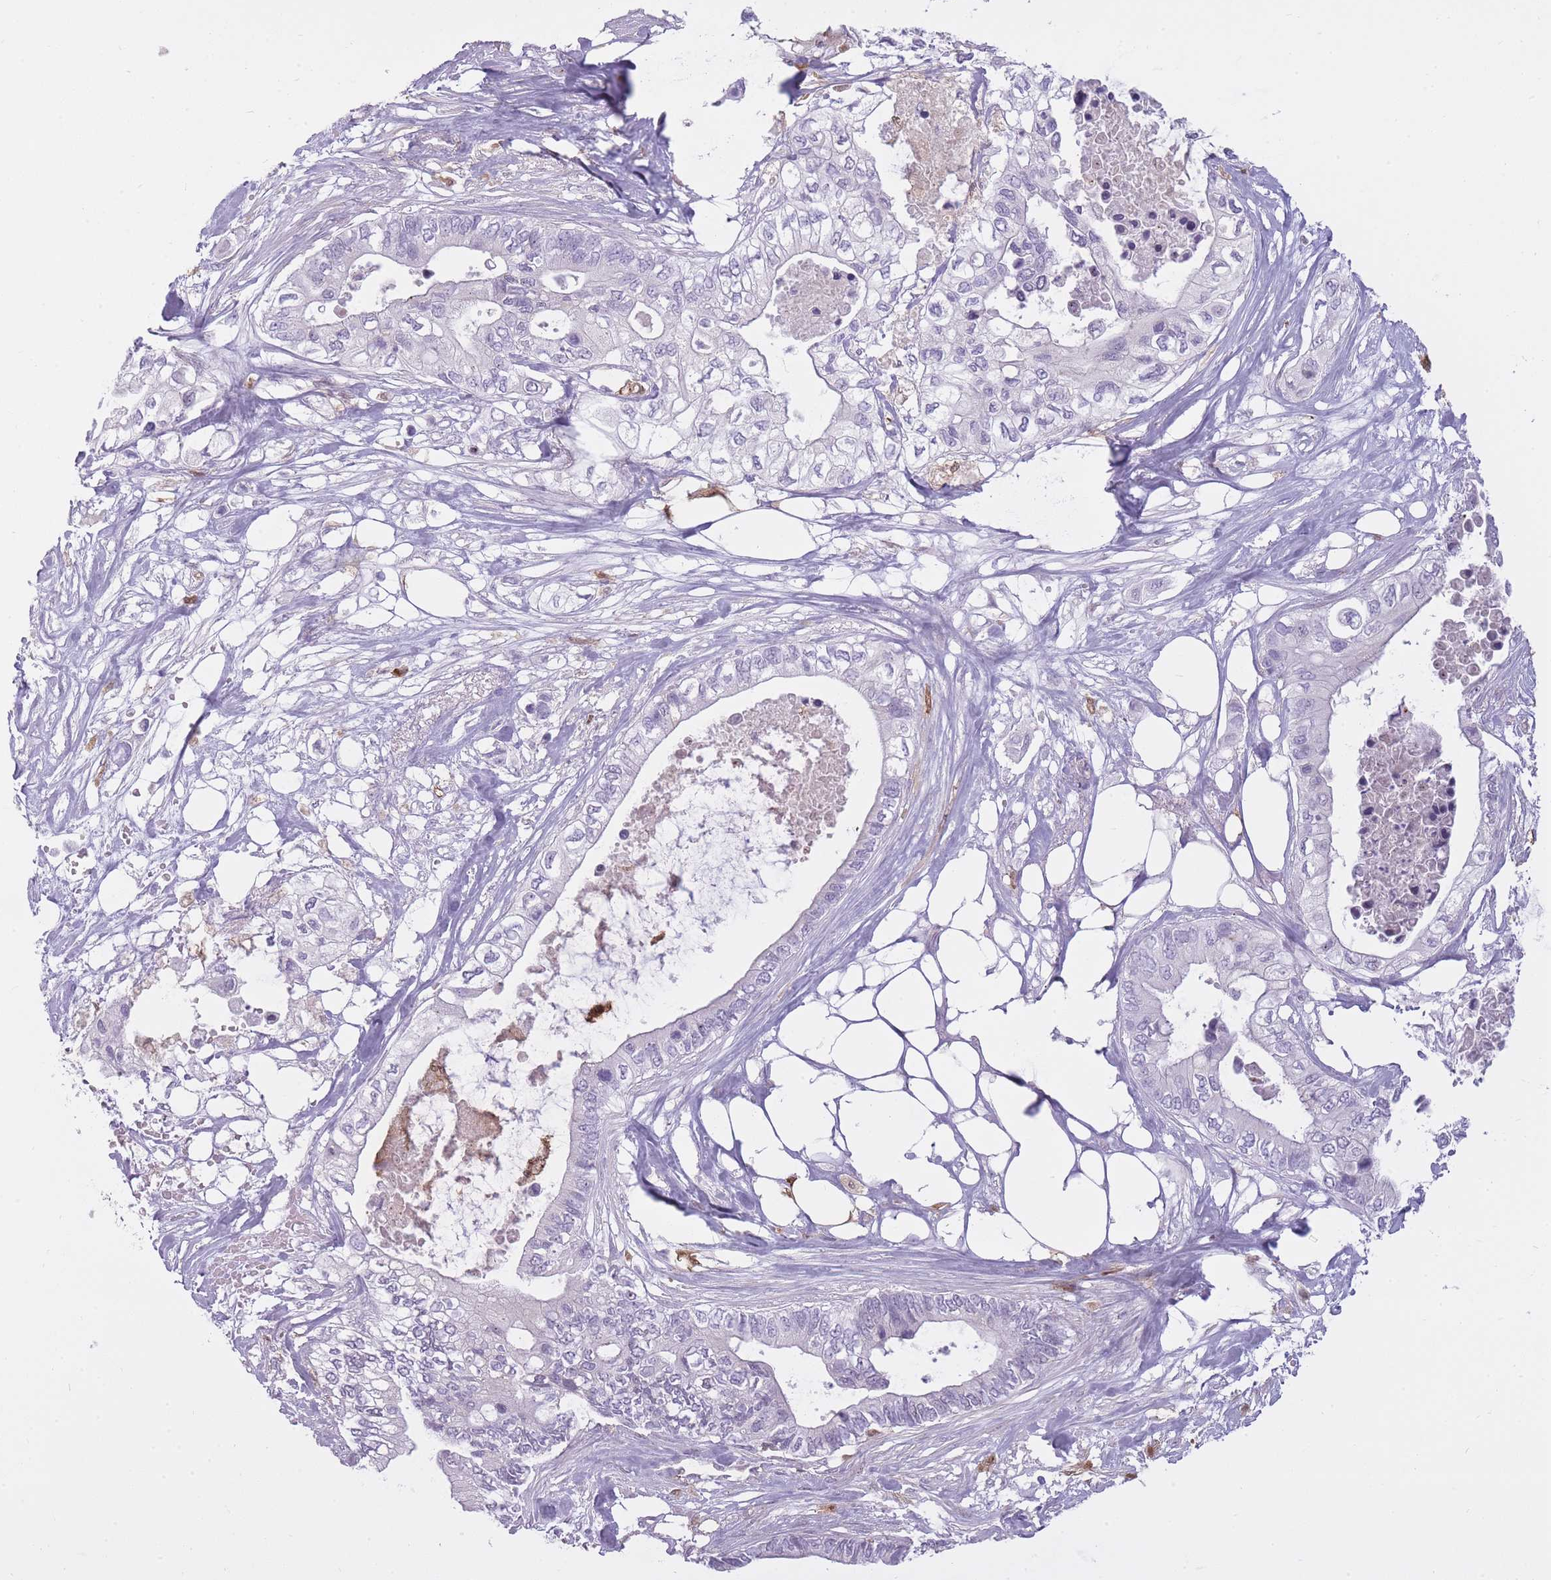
{"staining": {"intensity": "negative", "quantity": "none", "location": "none"}, "tissue": "pancreatic cancer", "cell_type": "Tumor cells", "image_type": "cancer", "snomed": [{"axis": "morphology", "description": "Adenocarcinoma, NOS"}, {"axis": "topography", "description": "Pancreas"}], "caption": "Tumor cells are negative for brown protein staining in pancreatic cancer (adenocarcinoma).", "gene": "LGALS9", "patient": {"sex": "female", "age": 63}}